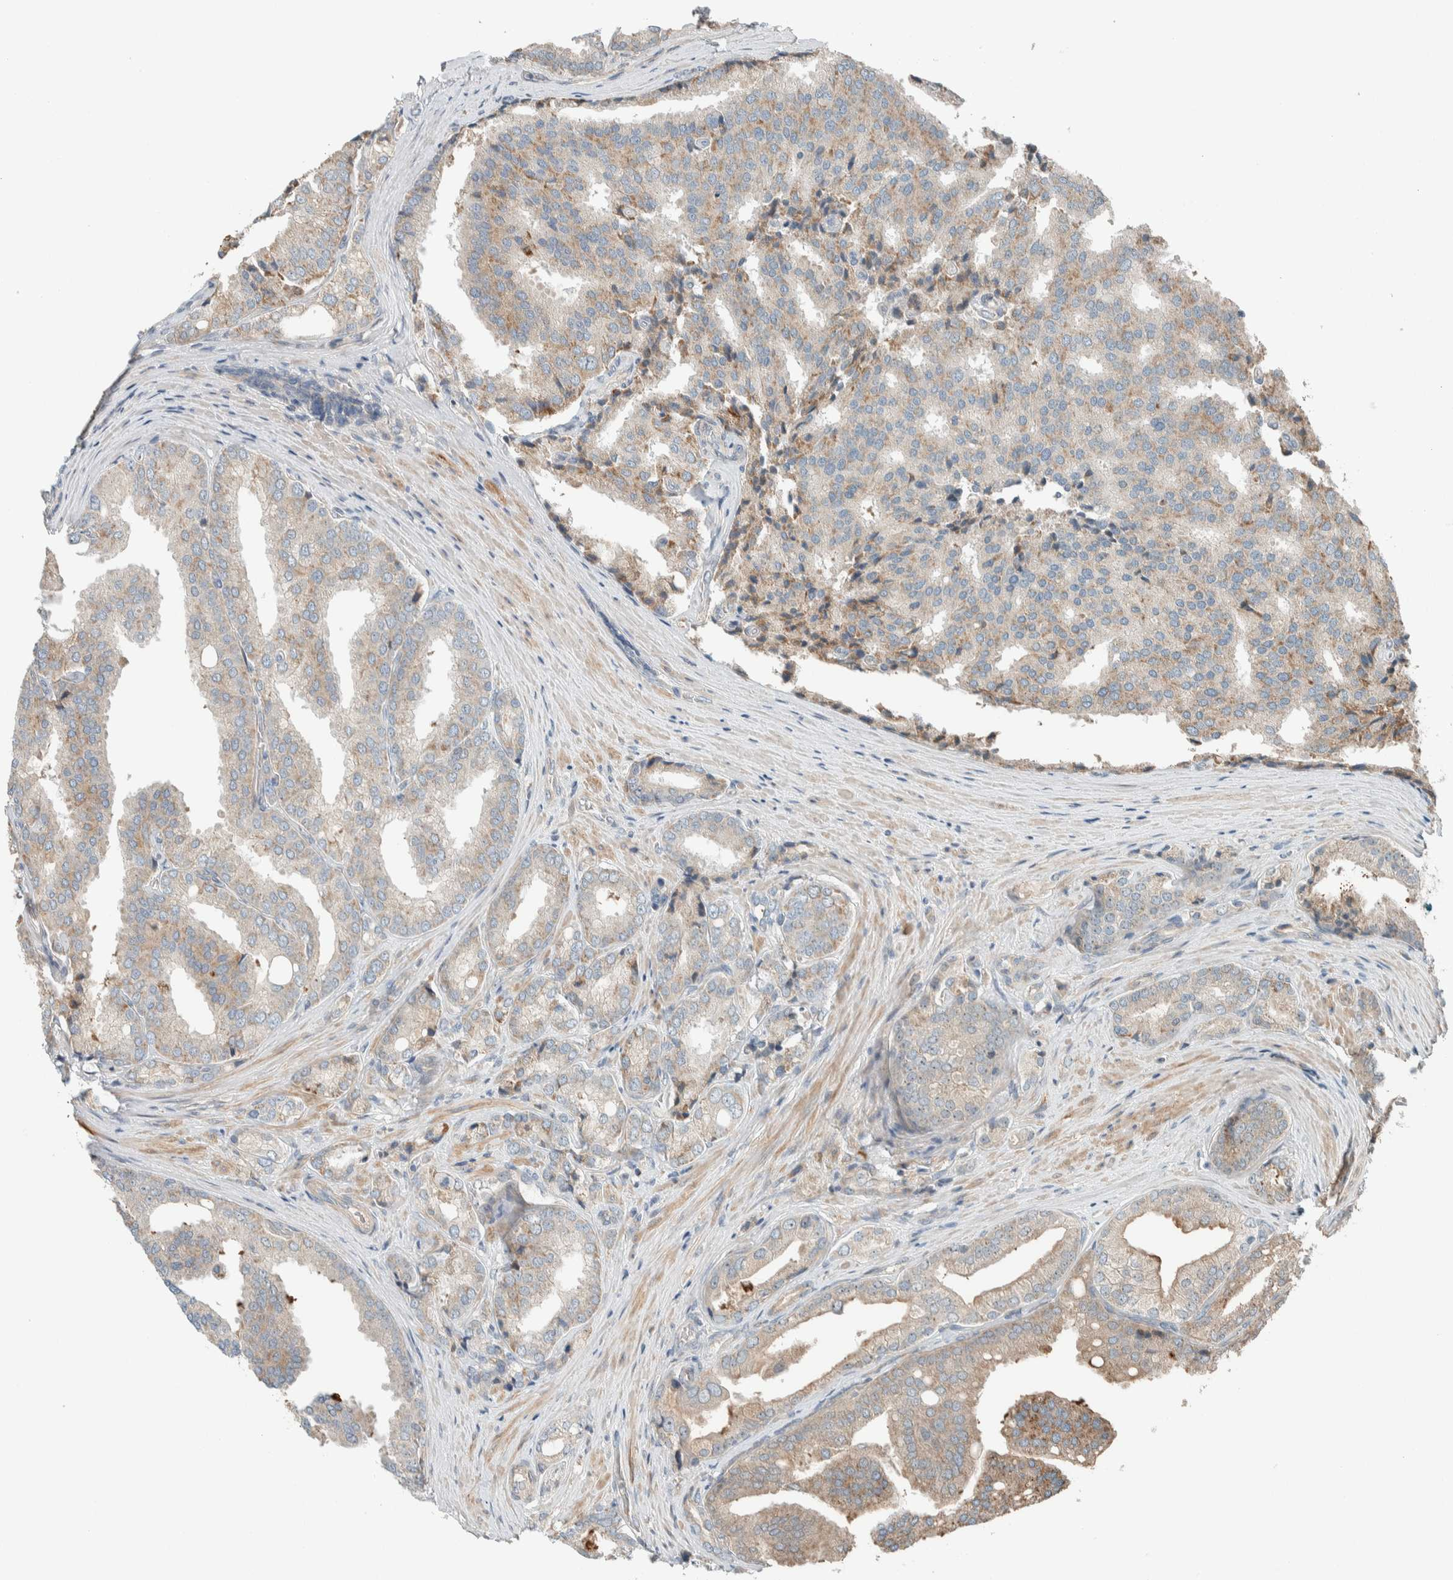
{"staining": {"intensity": "weak", "quantity": "25%-75%", "location": "cytoplasmic/membranous"}, "tissue": "prostate cancer", "cell_type": "Tumor cells", "image_type": "cancer", "snomed": [{"axis": "morphology", "description": "Adenocarcinoma, High grade"}, {"axis": "topography", "description": "Prostate"}], "caption": "Human high-grade adenocarcinoma (prostate) stained for a protein (brown) reveals weak cytoplasmic/membranous positive expression in approximately 25%-75% of tumor cells.", "gene": "SLFN12L", "patient": {"sex": "male", "age": 50}}